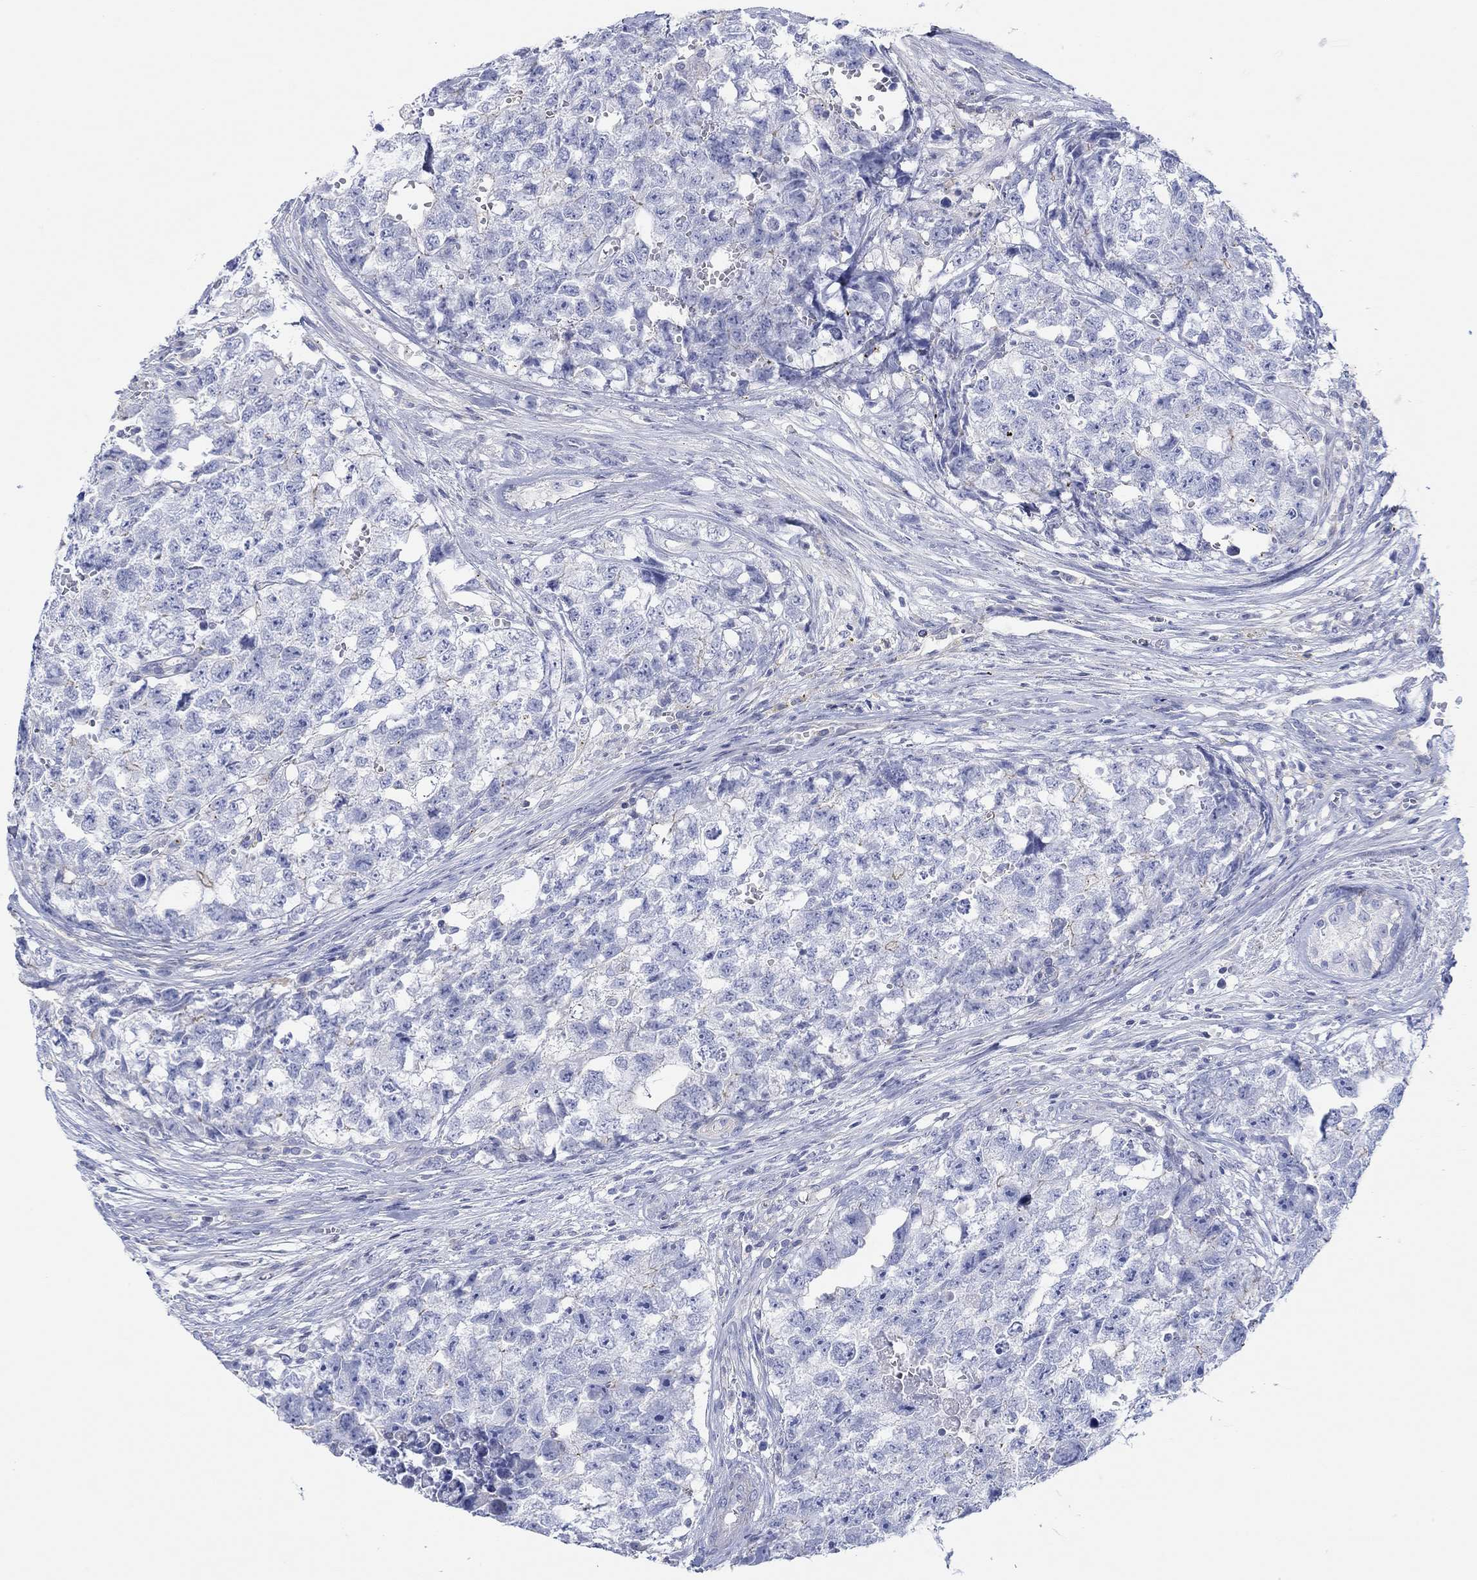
{"staining": {"intensity": "negative", "quantity": "none", "location": "none"}, "tissue": "testis cancer", "cell_type": "Tumor cells", "image_type": "cancer", "snomed": [{"axis": "morphology", "description": "Seminoma, NOS"}, {"axis": "morphology", "description": "Carcinoma, Embryonal, NOS"}, {"axis": "topography", "description": "Testis"}], "caption": "High magnification brightfield microscopy of testis embryonal carcinoma stained with DAB (3,3'-diaminobenzidine) (brown) and counterstained with hematoxylin (blue): tumor cells show no significant expression. (DAB IHC, high magnification).", "gene": "PPIL6", "patient": {"sex": "male", "age": 22}}